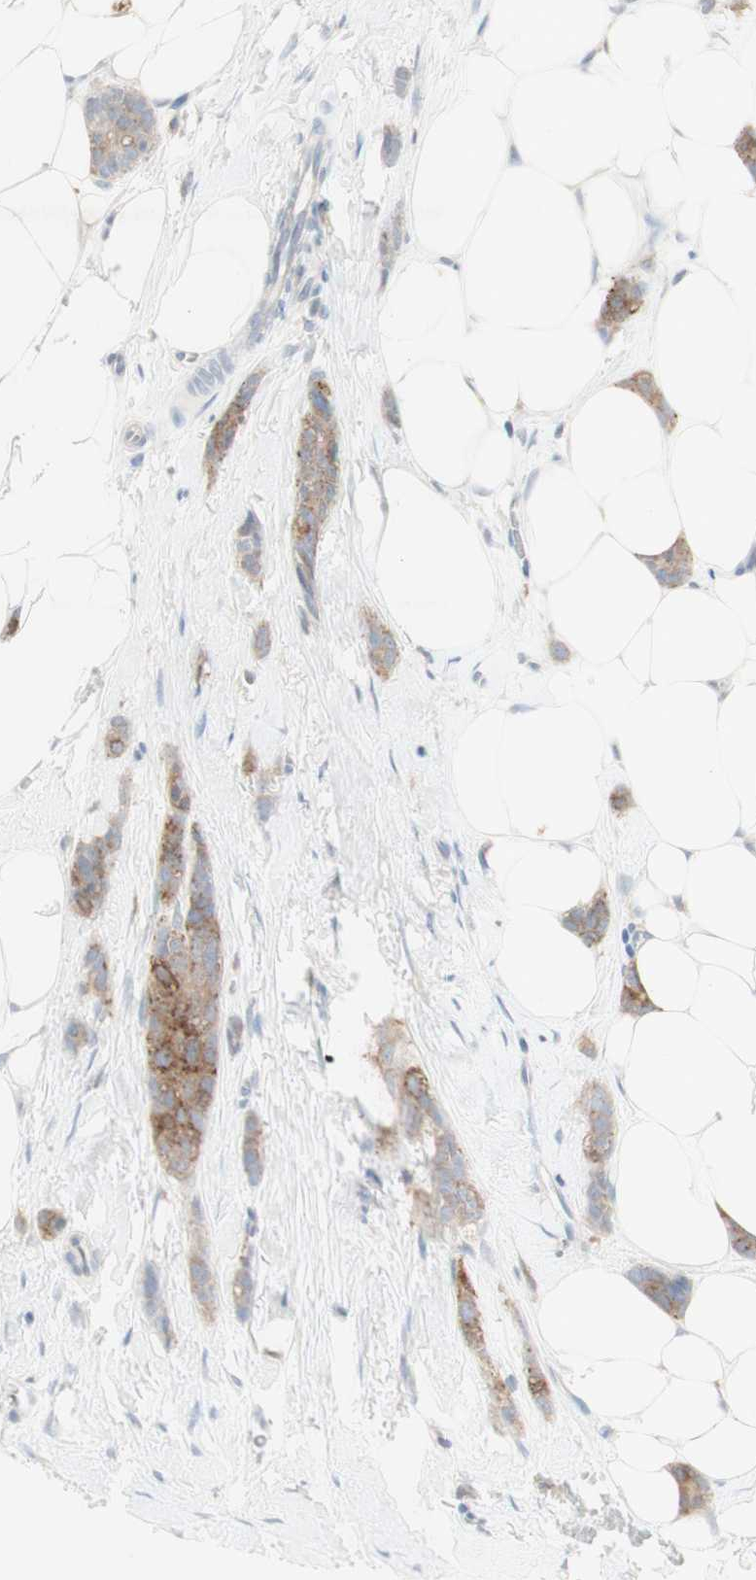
{"staining": {"intensity": "moderate", "quantity": ">75%", "location": "cytoplasmic/membranous"}, "tissue": "breast cancer", "cell_type": "Tumor cells", "image_type": "cancer", "snomed": [{"axis": "morphology", "description": "Lobular carcinoma"}, {"axis": "topography", "description": "Skin"}, {"axis": "topography", "description": "Breast"}], "caption": "Immunohistochemistry (IHC) photomicrograph of breast lobular carcinoma stained for a protein (brown), which exhibits medium levels of moderate cytoplasmic/membranous positivity in about >75% of tumor cells.", "gene": "ATP6V1B1", "patient": {"sex": "female", "age": 46}}